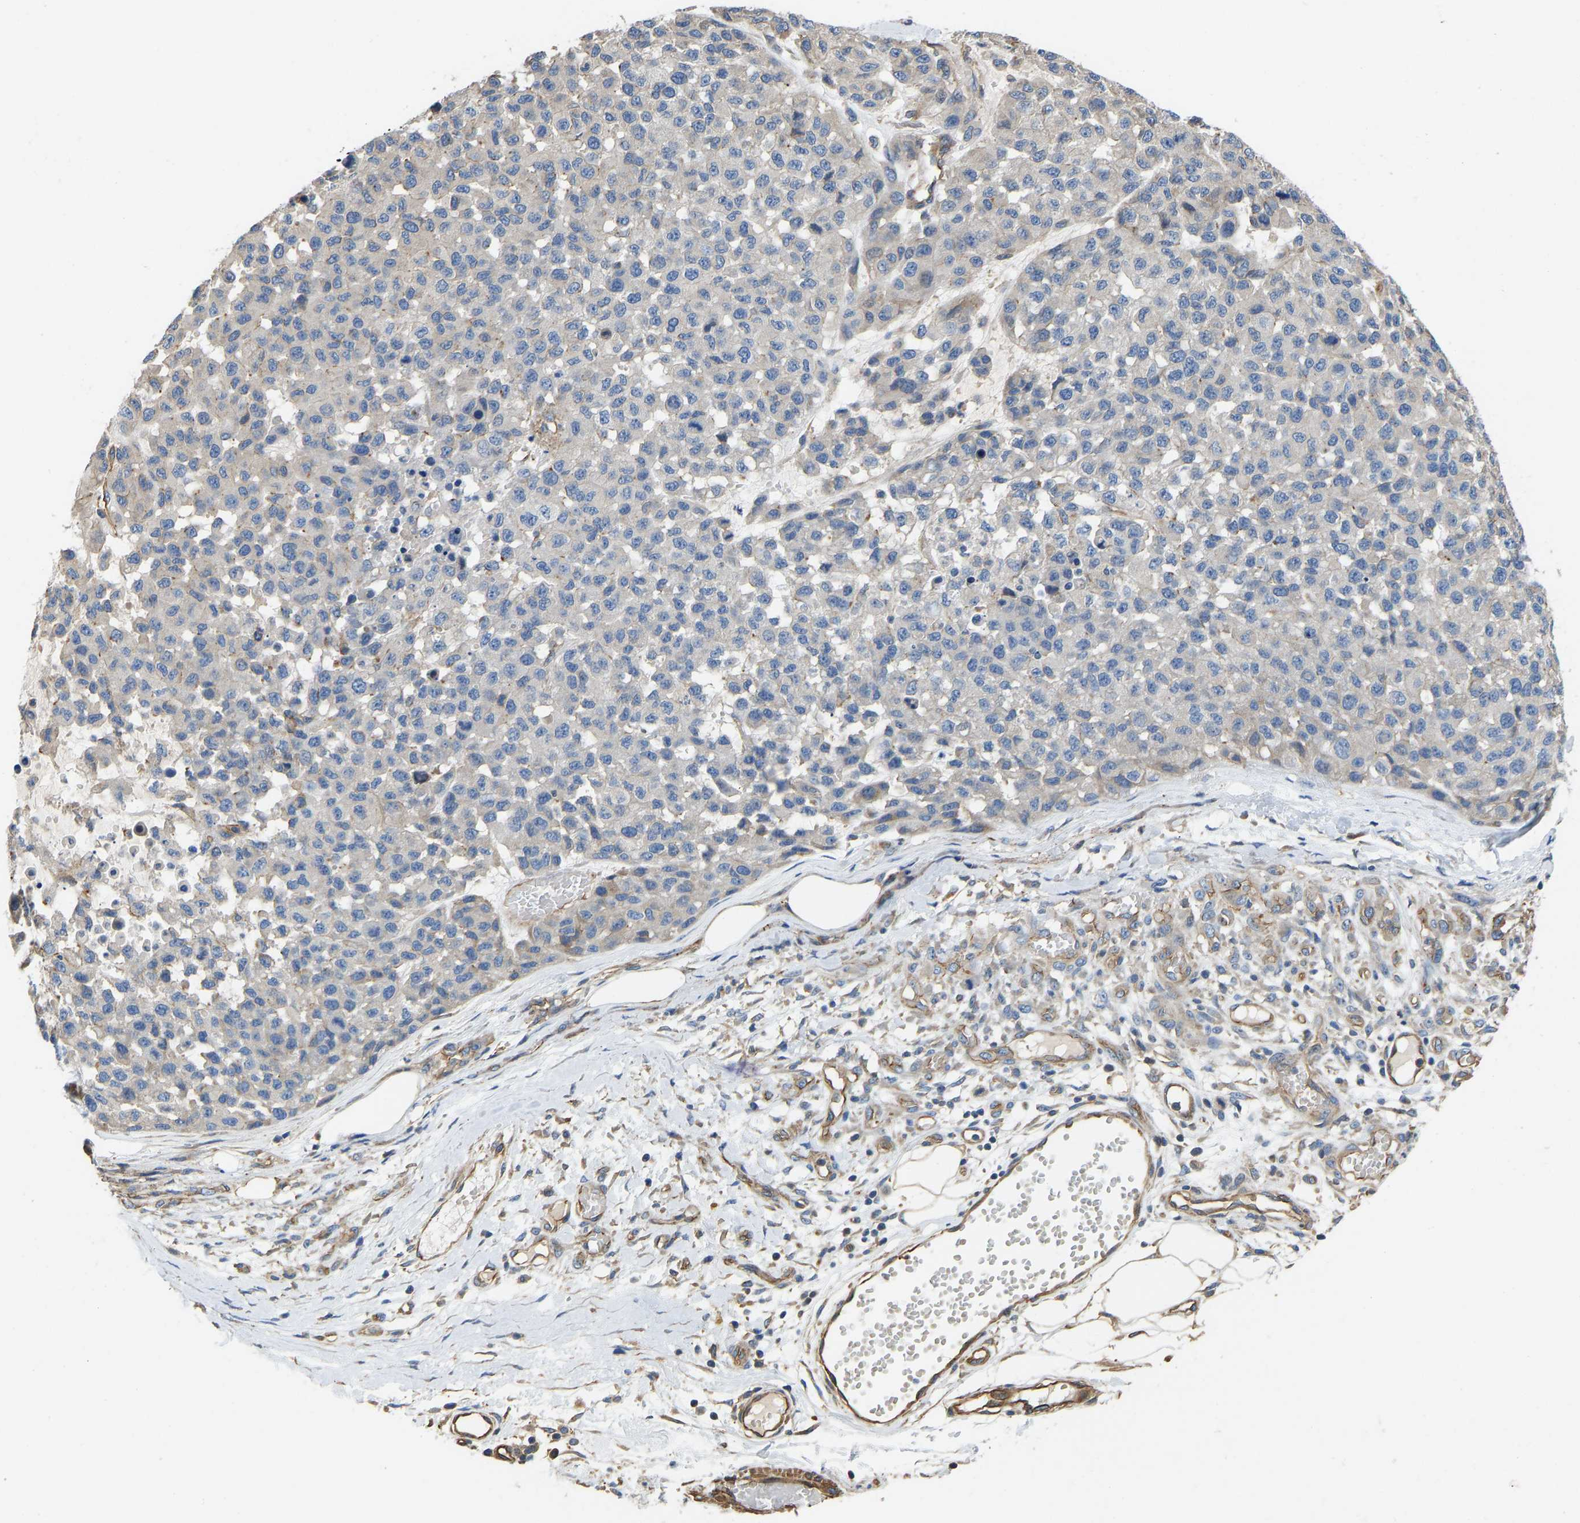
{"staining": {"intensity": "negative", "quantity": "none", "location": "none"}, "tissue": "melanoma", "cell_type": "Tumor cells", "image_type": "cancer", "snomed": [{"axis": "morphology", "description": "Malignant melanoma, NOS"}, {"axis": "topography", "description": "Skin"}], "caption": "This is an immunohistochemistry (IHC) photomicrograph of human malignant melanoma. There is no positivity in tumor cells.", "gene": "ELMO2", "patient": {"sex": "male", "age": 62}}